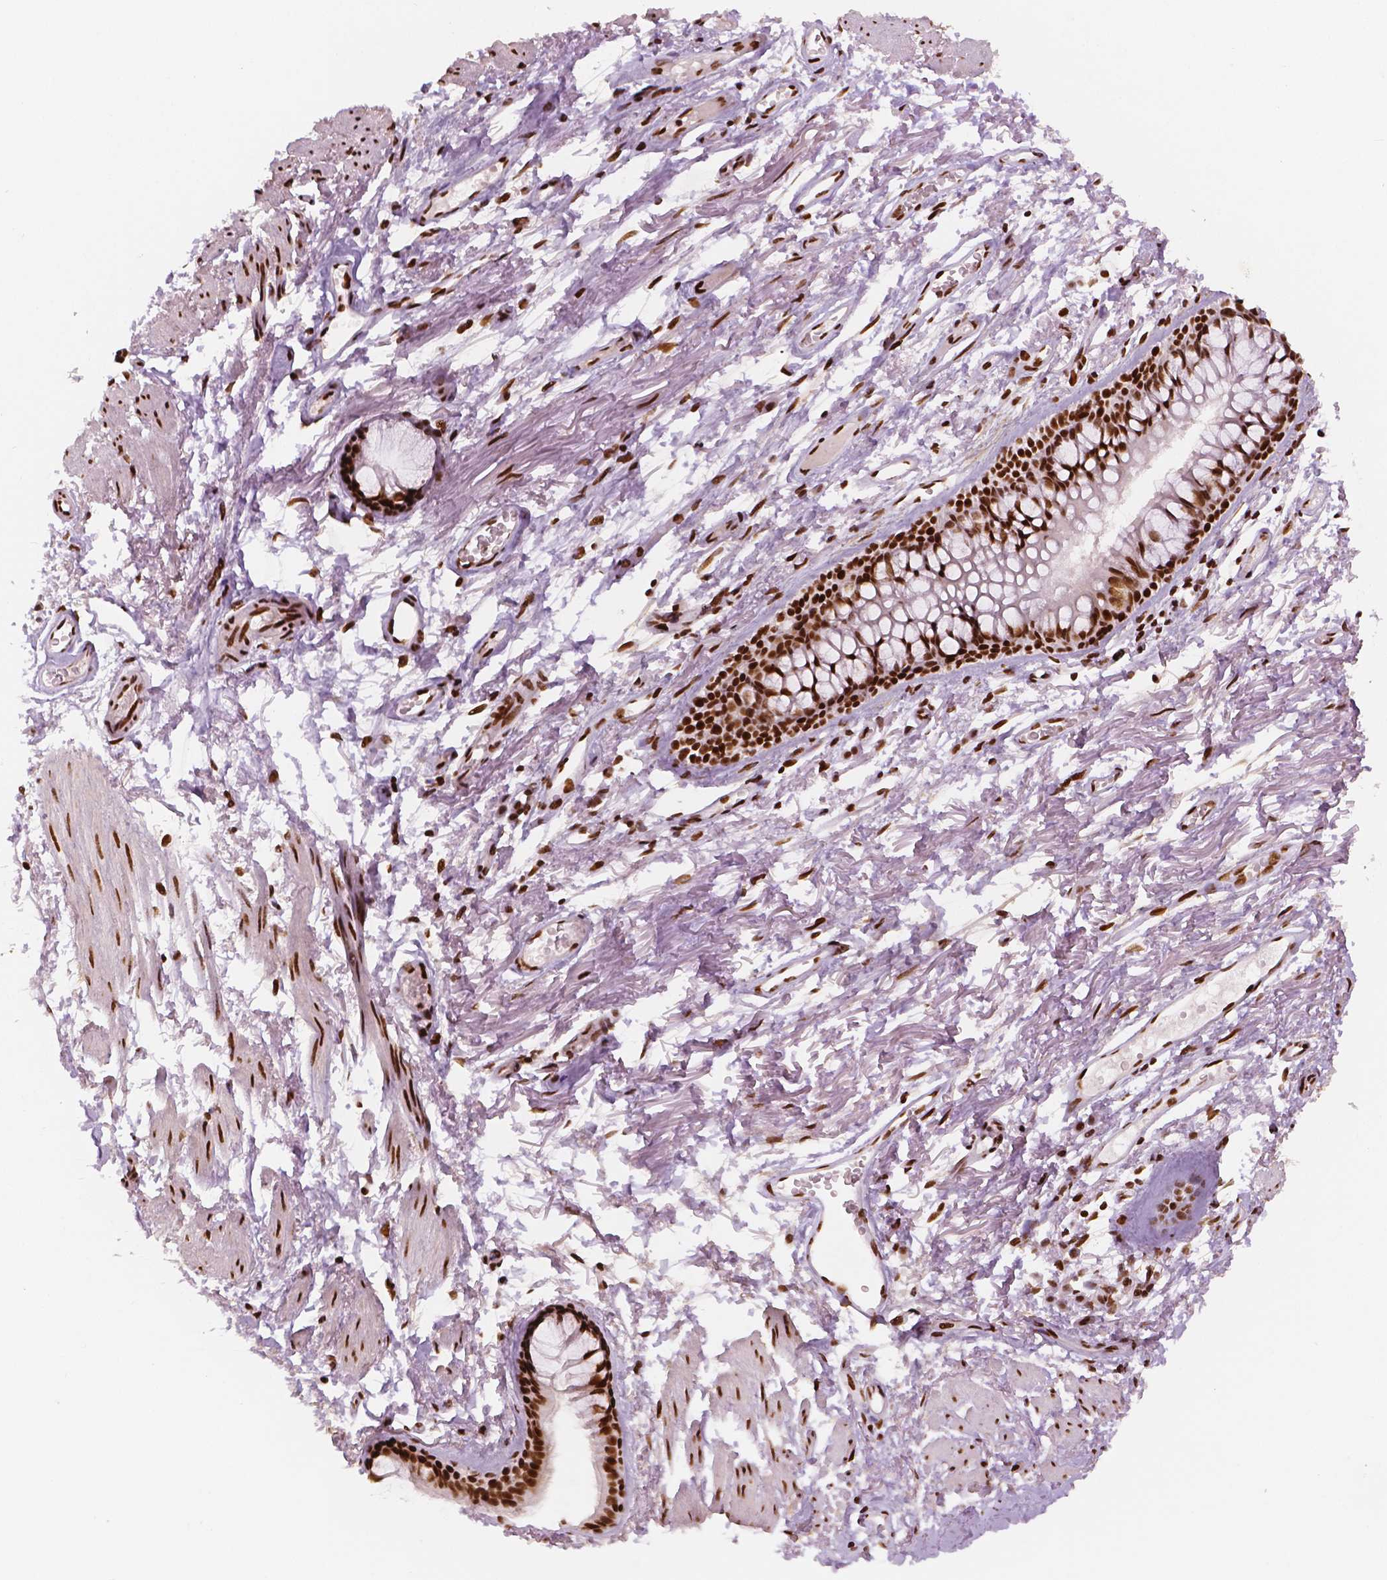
{"staining": {"intensity": "strong", "quantity": ">75%", "location": "nuclear"}, "tissue": "soft tissue", "cell_type": "Fibroblasts", "image_type": "normal", "snomed": [{"axis": "morphology", "description": "Normal tissue, NOS"}, {"axis": "topography", "description": "Cartilage tissue"}, {"axis": "topography", "description": "Bronchus"}], "caption": "Immunohistochemical staining of normal human soft tissue demonstrates high levels of strong nuclear staining in approximately >75% of fibroblasts.", "gene": "BRD4", "patient": {"sex": "female", "age": 79}}